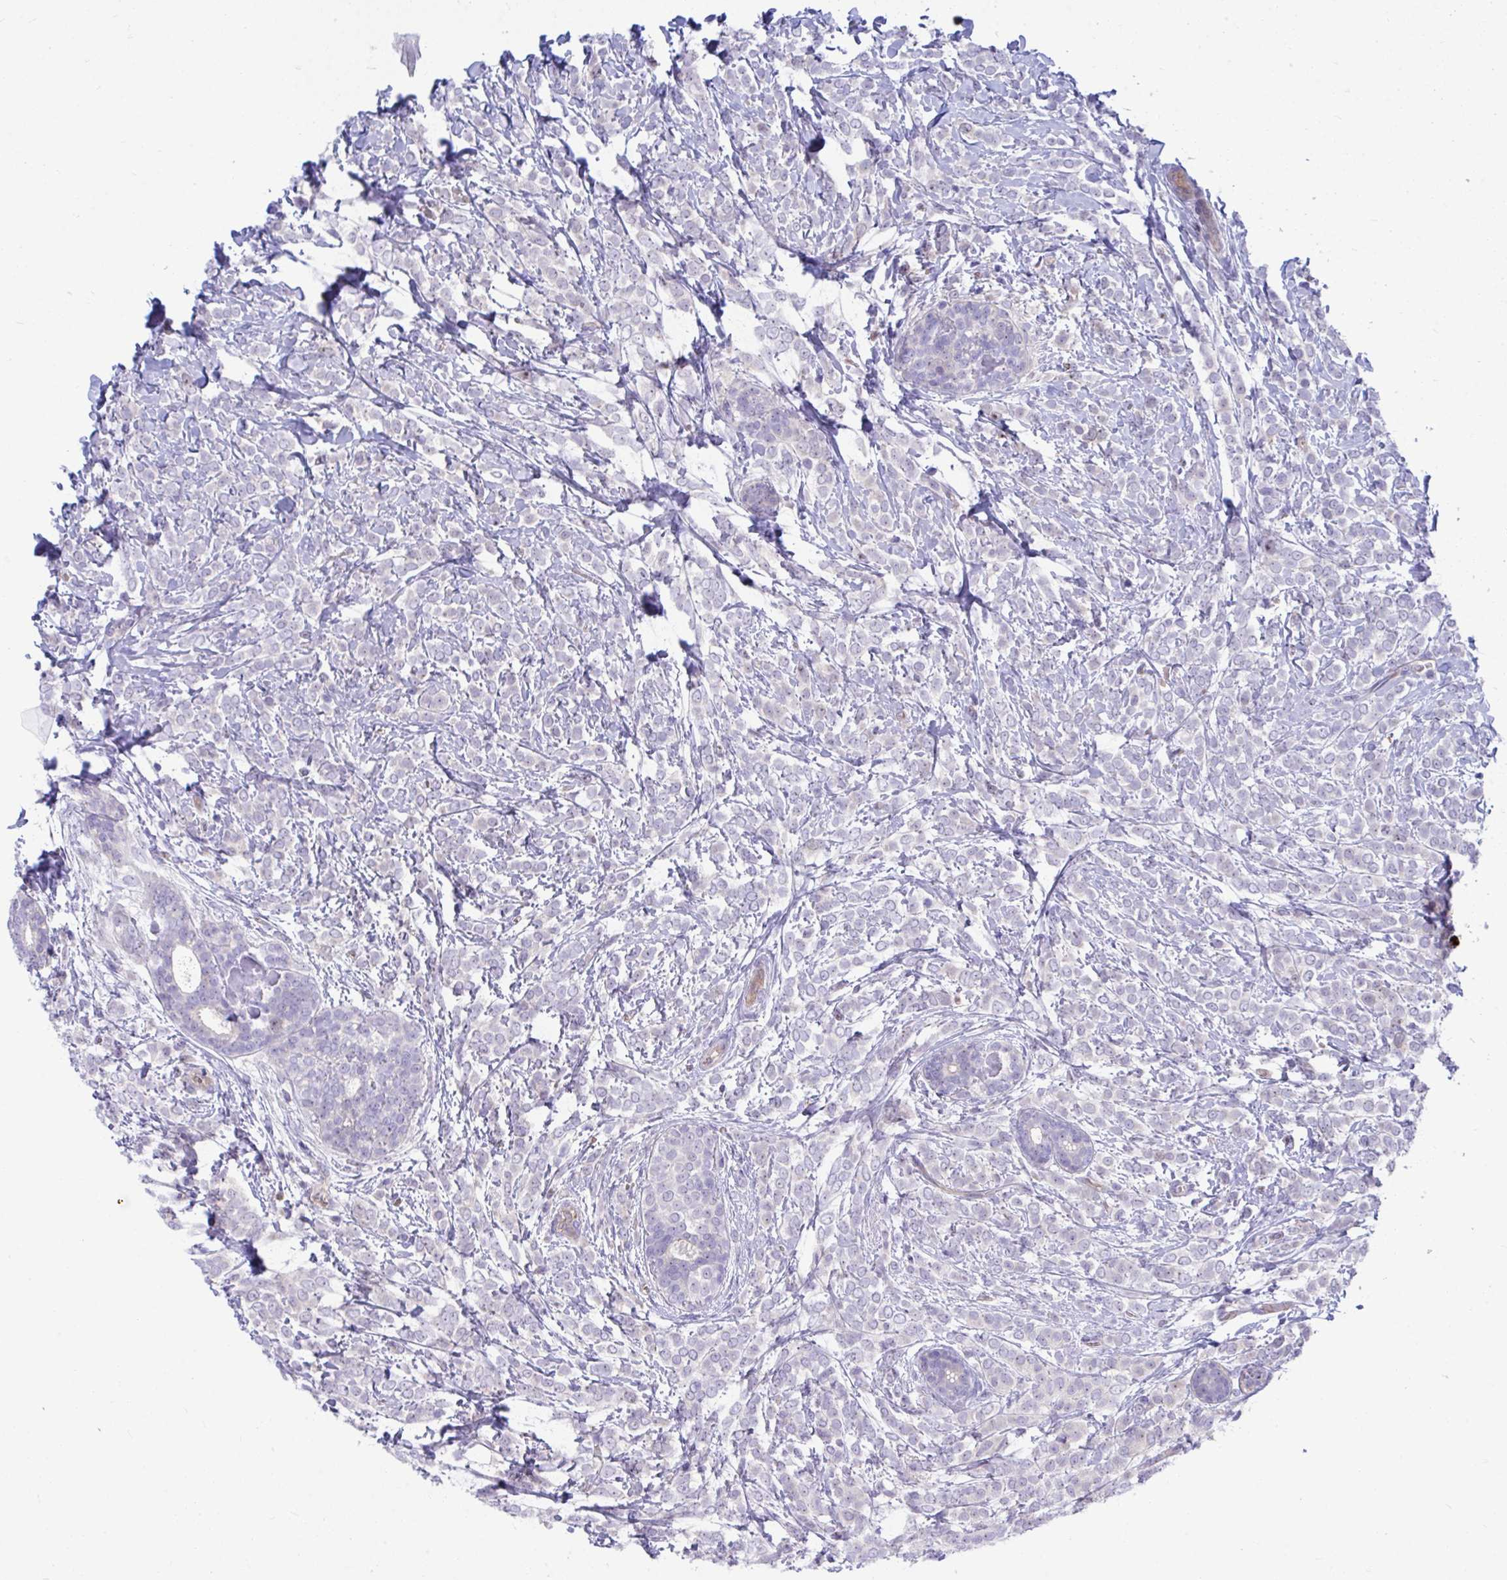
{"staining": {"intensity": "negative", "quantity": "none", "location": "none"}, "tissue": "breast cancer", "cell_type": "Tumor cells", "image_type": "cancer", "snomed": [{"axis": "morphology", "description": "Lobular carcinoma"}, {"axis": "topography", "description": "Breast"}], "caption": "Immunohistochemistry of human breast cancer demonstrates no staining in tumor cells.", "gene": "CENPQ", "patient": {"sex": "female", "age": 49}}